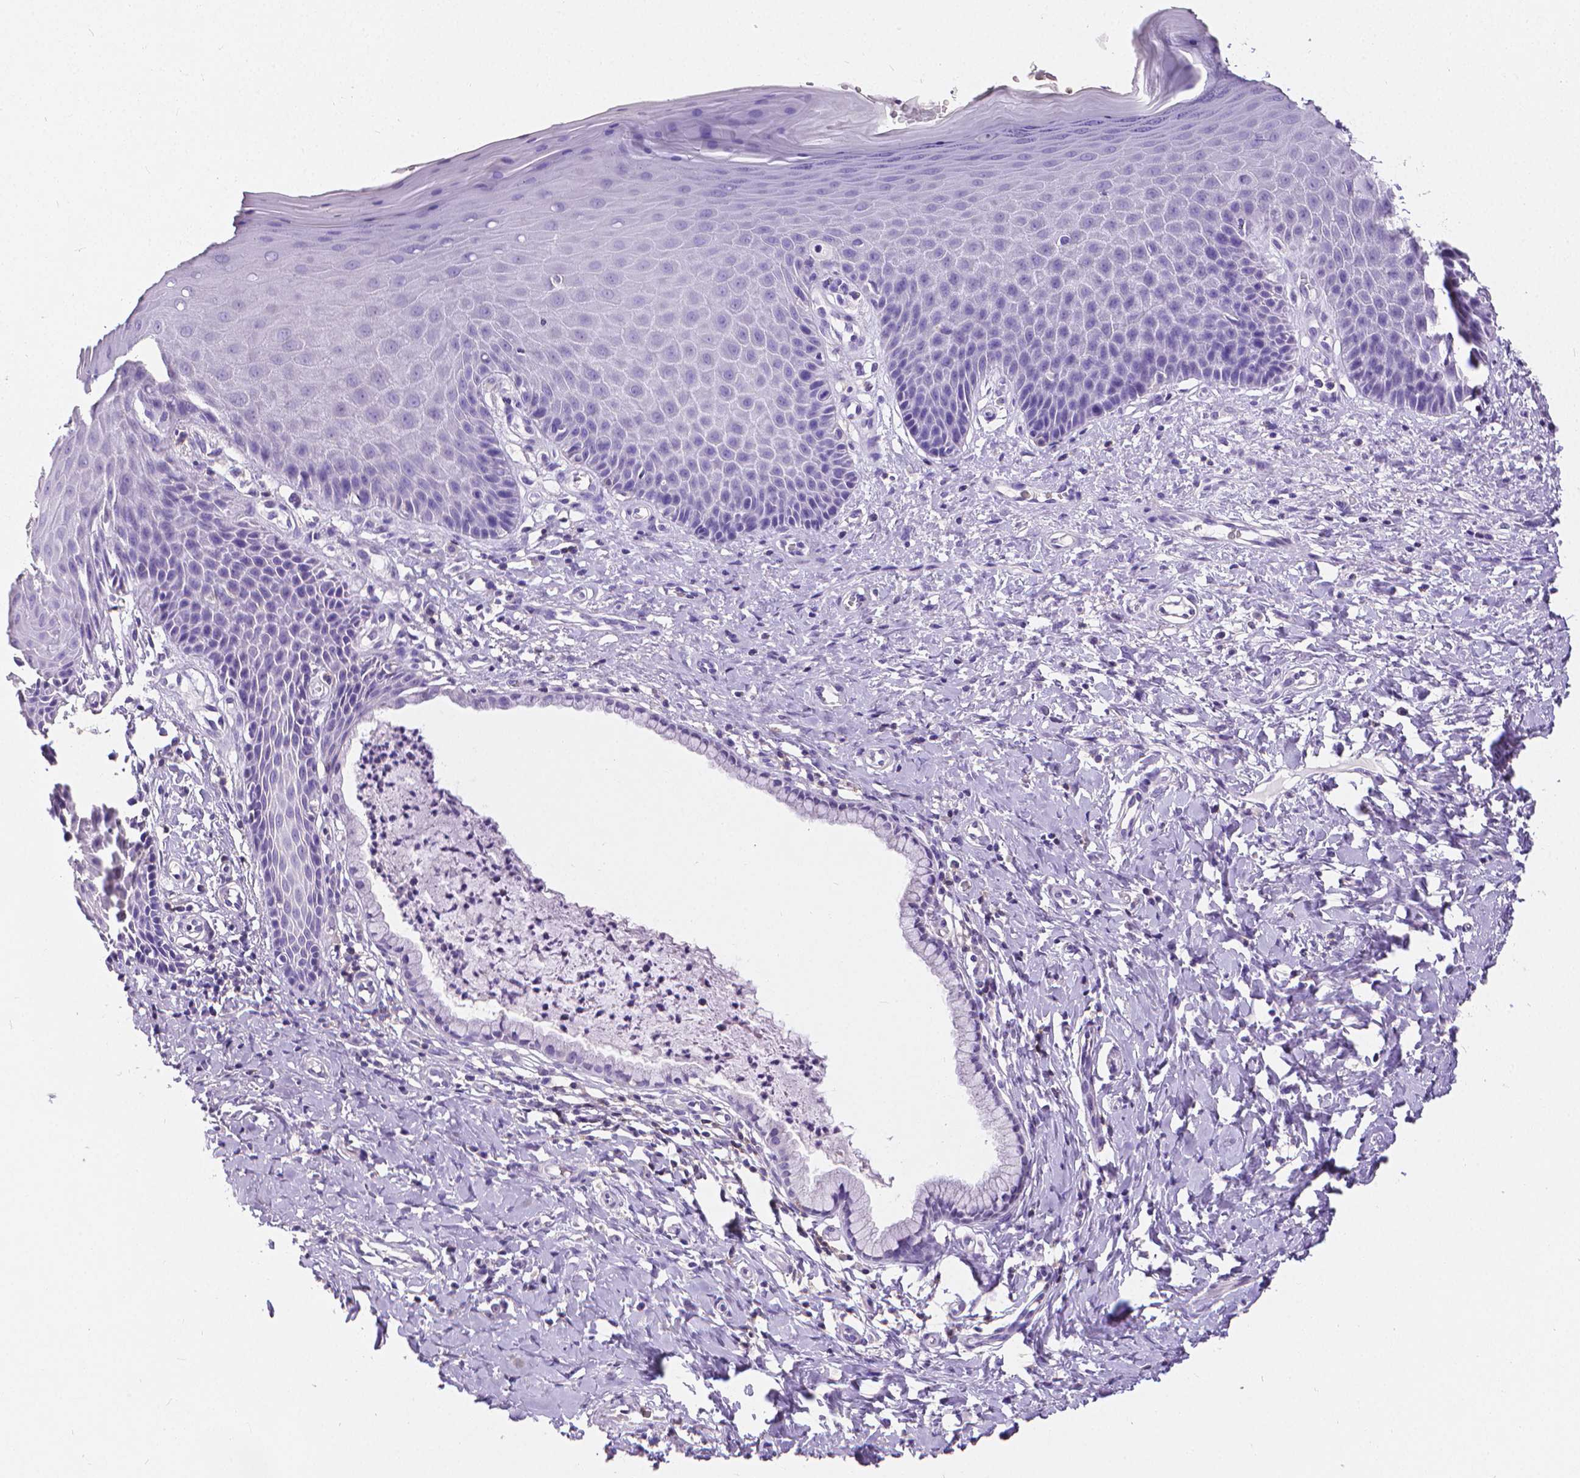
{"staining": {"intensity": "negative", "quantity": "none", "location": "none"}, "tissue": "vagina", "cell_type": "Squamous epithelial cells", "image_type": "normal", "snomed": [{"axis": "morphology", "description": "Normal tissue, NOS"}, {"axis": "topography", "description": "Vagina"}], "caption": "IHC histopathology image of unremarkable vagina: vagina stained with DAB (3,3'-diaminobenzidine) shows no significant protein positivity in squamous epithelial cells. The staining was performed using DAB to visualize the protein expression in brown, while the nuclei were stained in blue with hematoxylin (Magnification: 20x).", "gene": "CD4", "patient": {"sex": "female", "age": 83}}